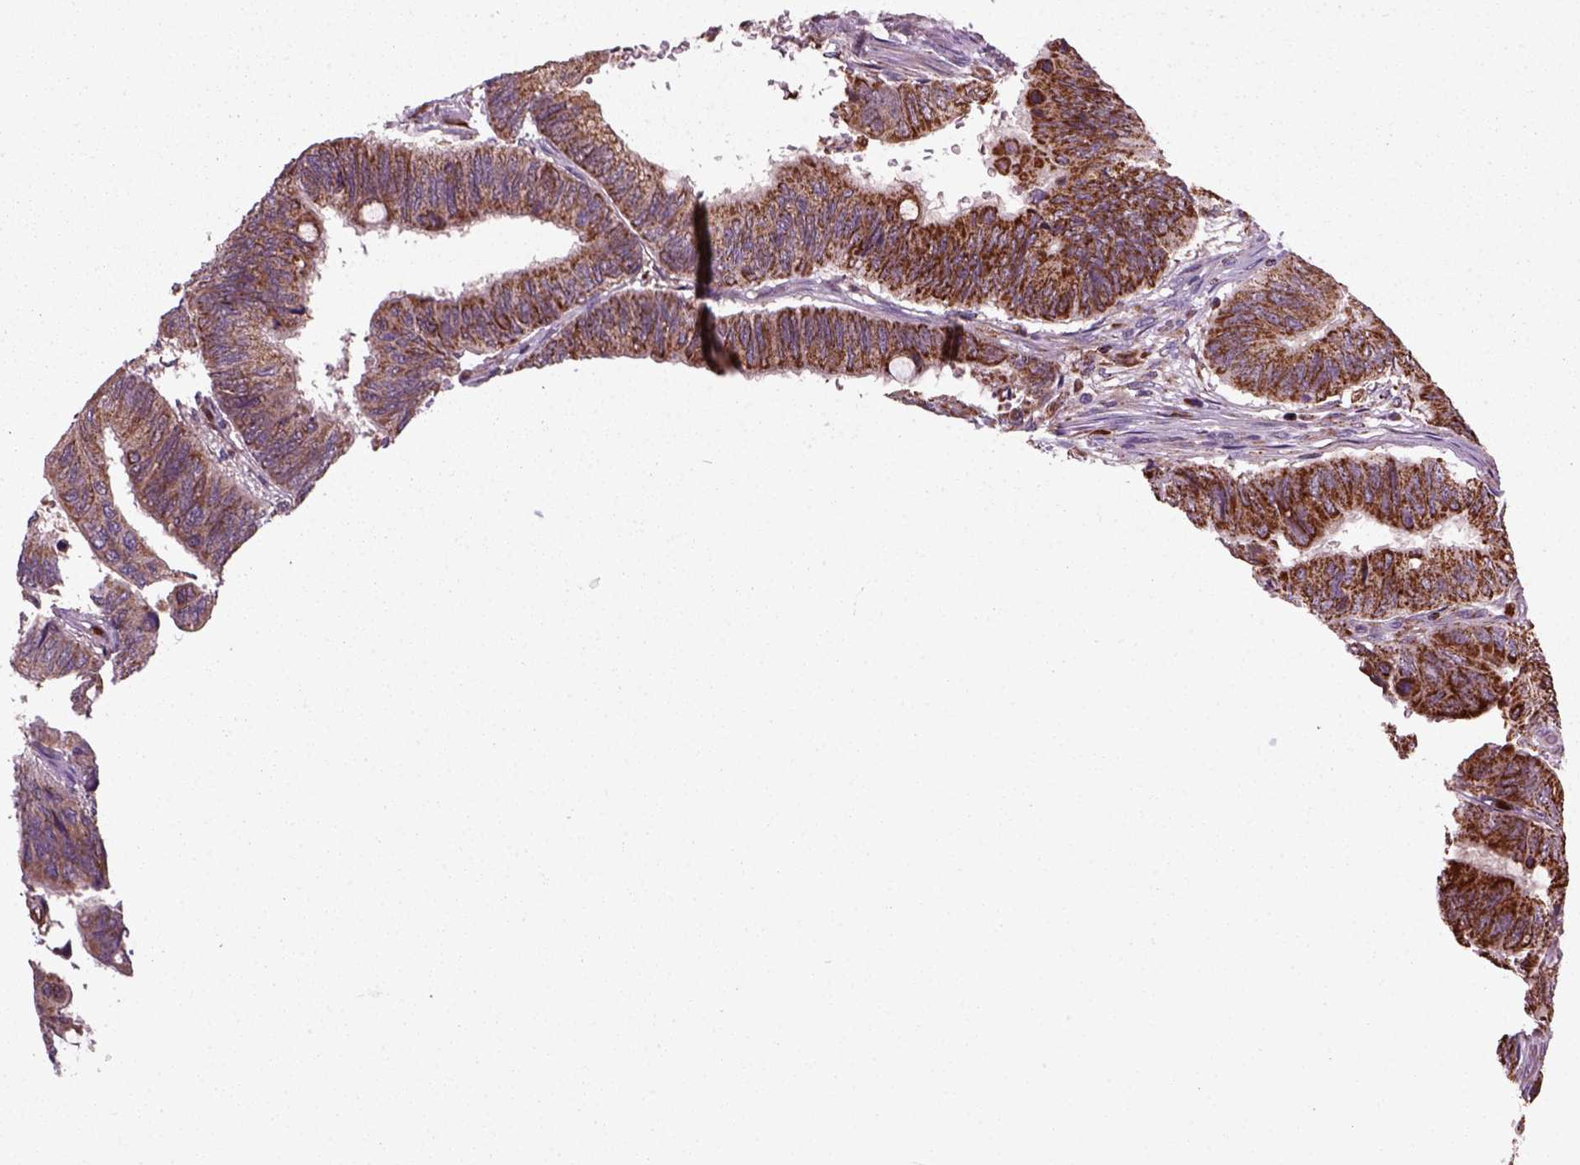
{"staining": {"intensity": "strong", "quantity": ">75%", "location": "cytoplasmic/membranous"}, "tissue": "colorectal cancer", "cell_type": "Tumor cells", "image_type": "cancer", "snomed": [{"axis": "morphology", "description": "Normal tissue, NOS"}, {"axis": "morphology", "description": "Adenocarcinoma, NOS"}, {"axis": "topography", "description": "Rectum"}, {"axis": "topography", "description": "Peripheral nerve tissue"}], "caption": "Immunohistochemistry histopathology image of neoplastic tissue: colorectal cancer (adenocarcinoma) stained using immunohistochemistry displays high levels of strong protein expression localized specifically in the cytoplasmic/membranous of tumor cells, appearing as a cytoplasmic/membranous brown color.", "gene": "NUDT16L1", "patient": {"sex": "male", "age": 92}}